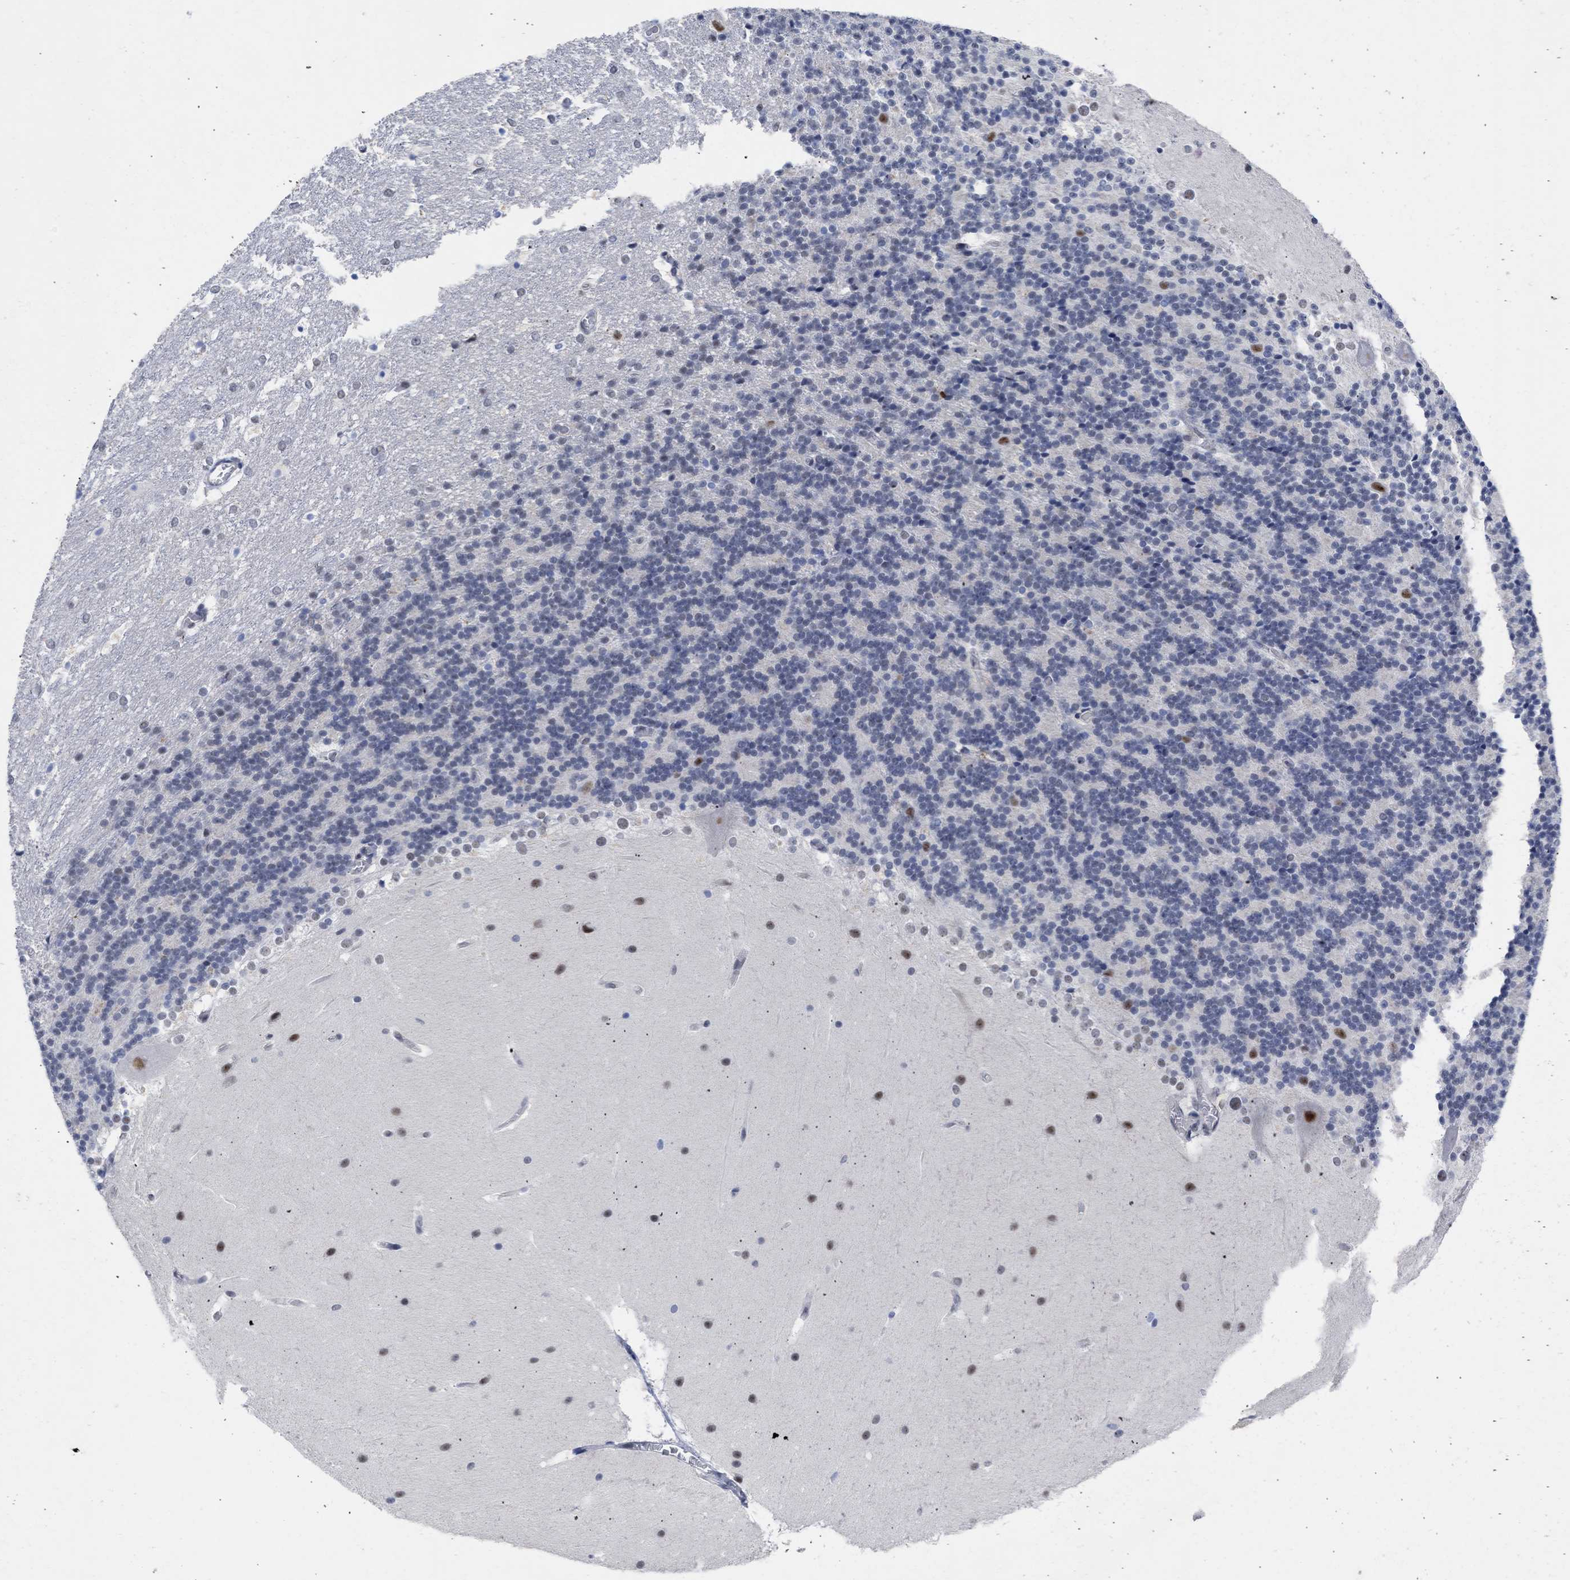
{"staining": {"intensity": "weak", "quantity": "<25%", "location": "nuclear"}, "tissue": "cerebellum", "cell_type": "Cells in granular layer", "image_type": "normal", "snomed": [{"axis": "morphology", "description": "Normal tissue, NOS"}, {"axis": "topography", "description": "Cerebellum"}], "caption": "DAB immunohistochemical staining of normal human cerebellum exhibits no significant positivity in cells in granular layer. (Stains: DAB (3,3'-diaminobenzidine) IHC with hematoxylin counter stain, Microscopy: brightfield microscopy at high magnification).", "gene": "DDX41", "patient": {"sex": "female", "age": 19}}